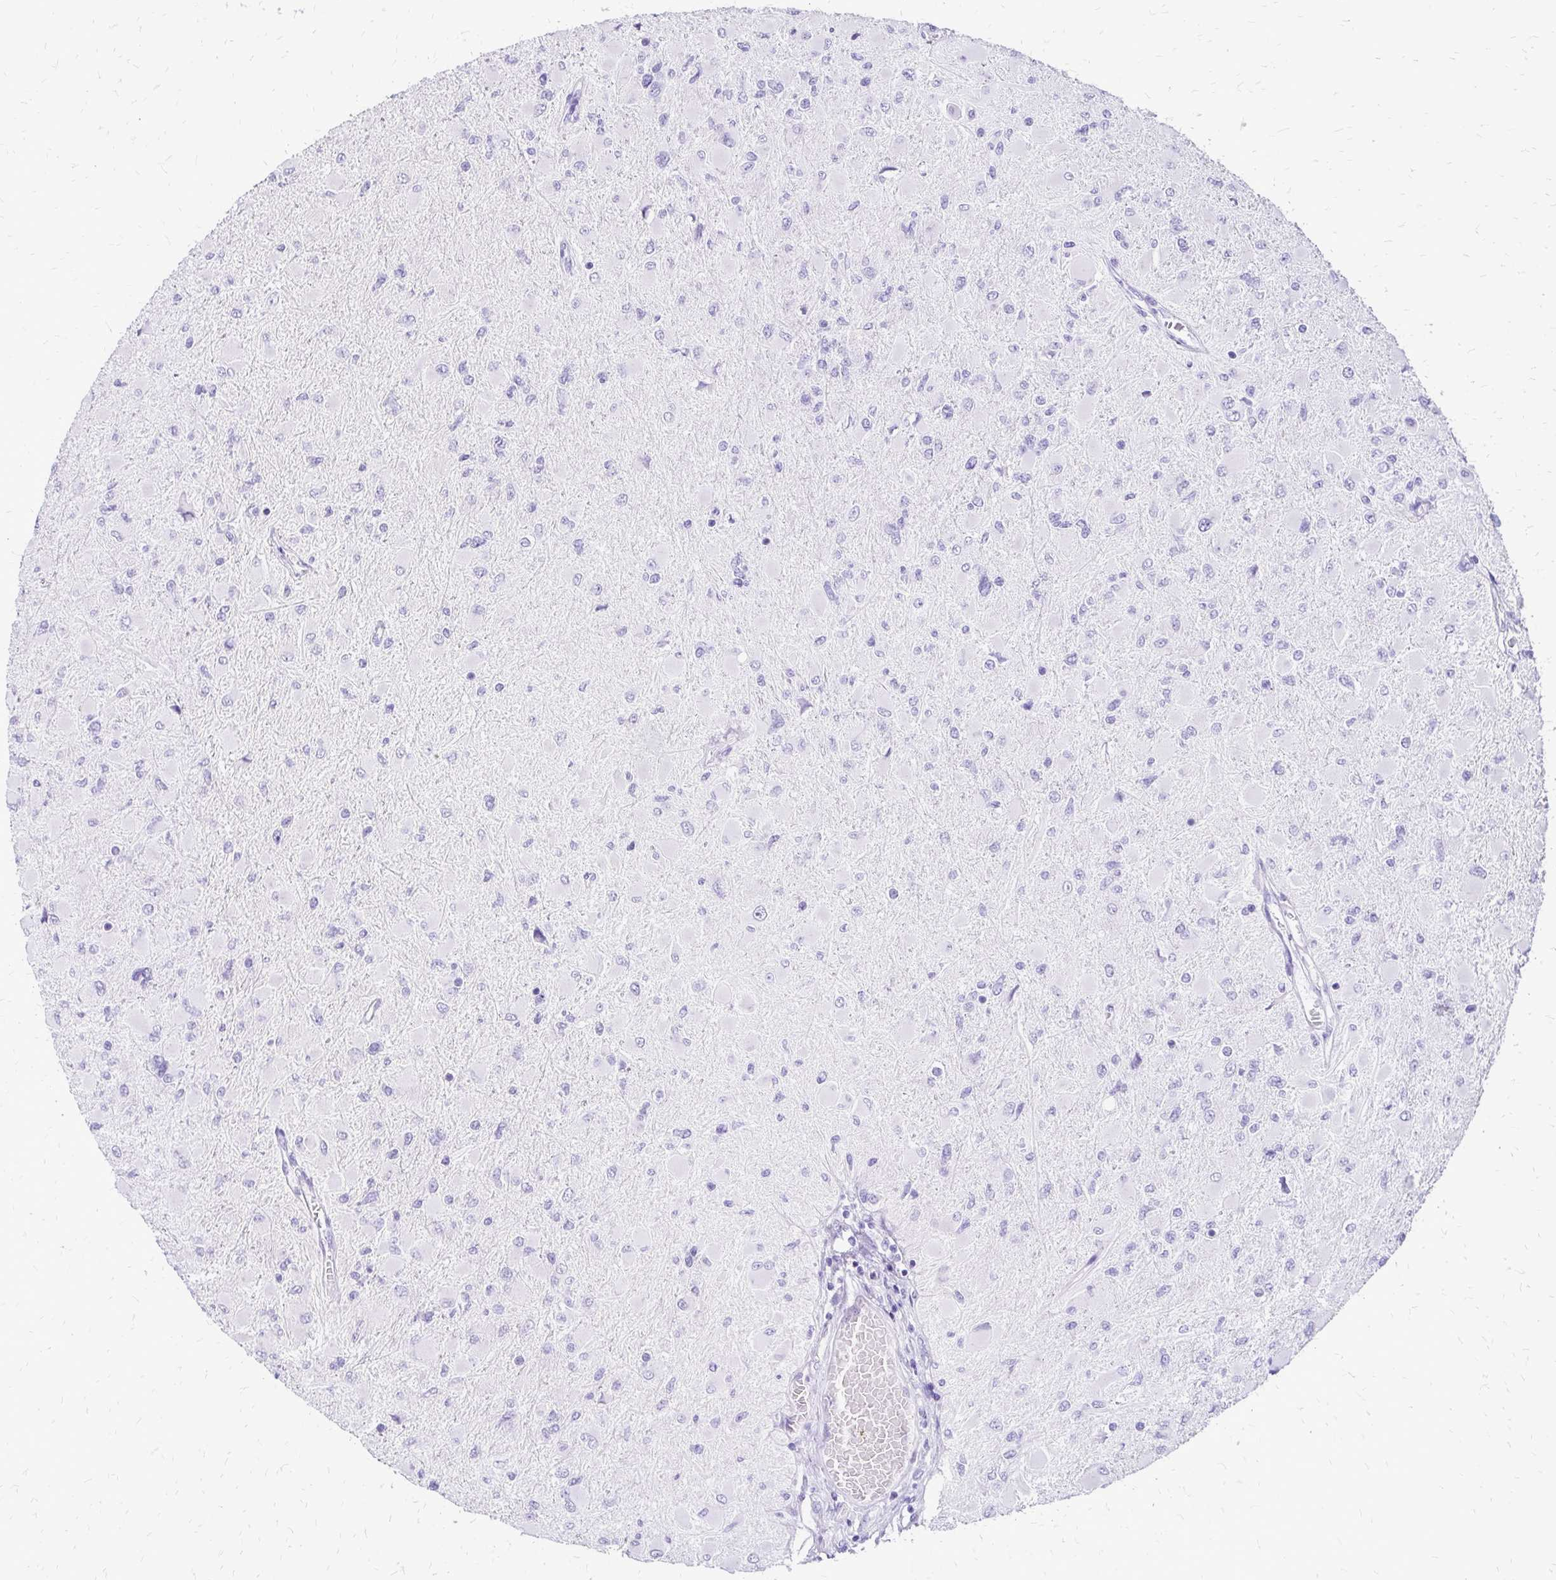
{"staining": {"intensity": "negative", "quantity": "none", "location": "none"}, "tissue": "glioma", "cell_type": "Tumor cells", "image_type": "cancer", "snomed": [{"axis": "morphology", "description": "Glioma, malignant, High grade"}, {"axis": "topography", "description": "Cerebral cortex"}], "caption": "An image of malignant glioma (high-grade) stained for a protein shows no brown staining in tumor cells.", "gene": "SLC32A1", "patient": {"sex": "female", "age": 36}}